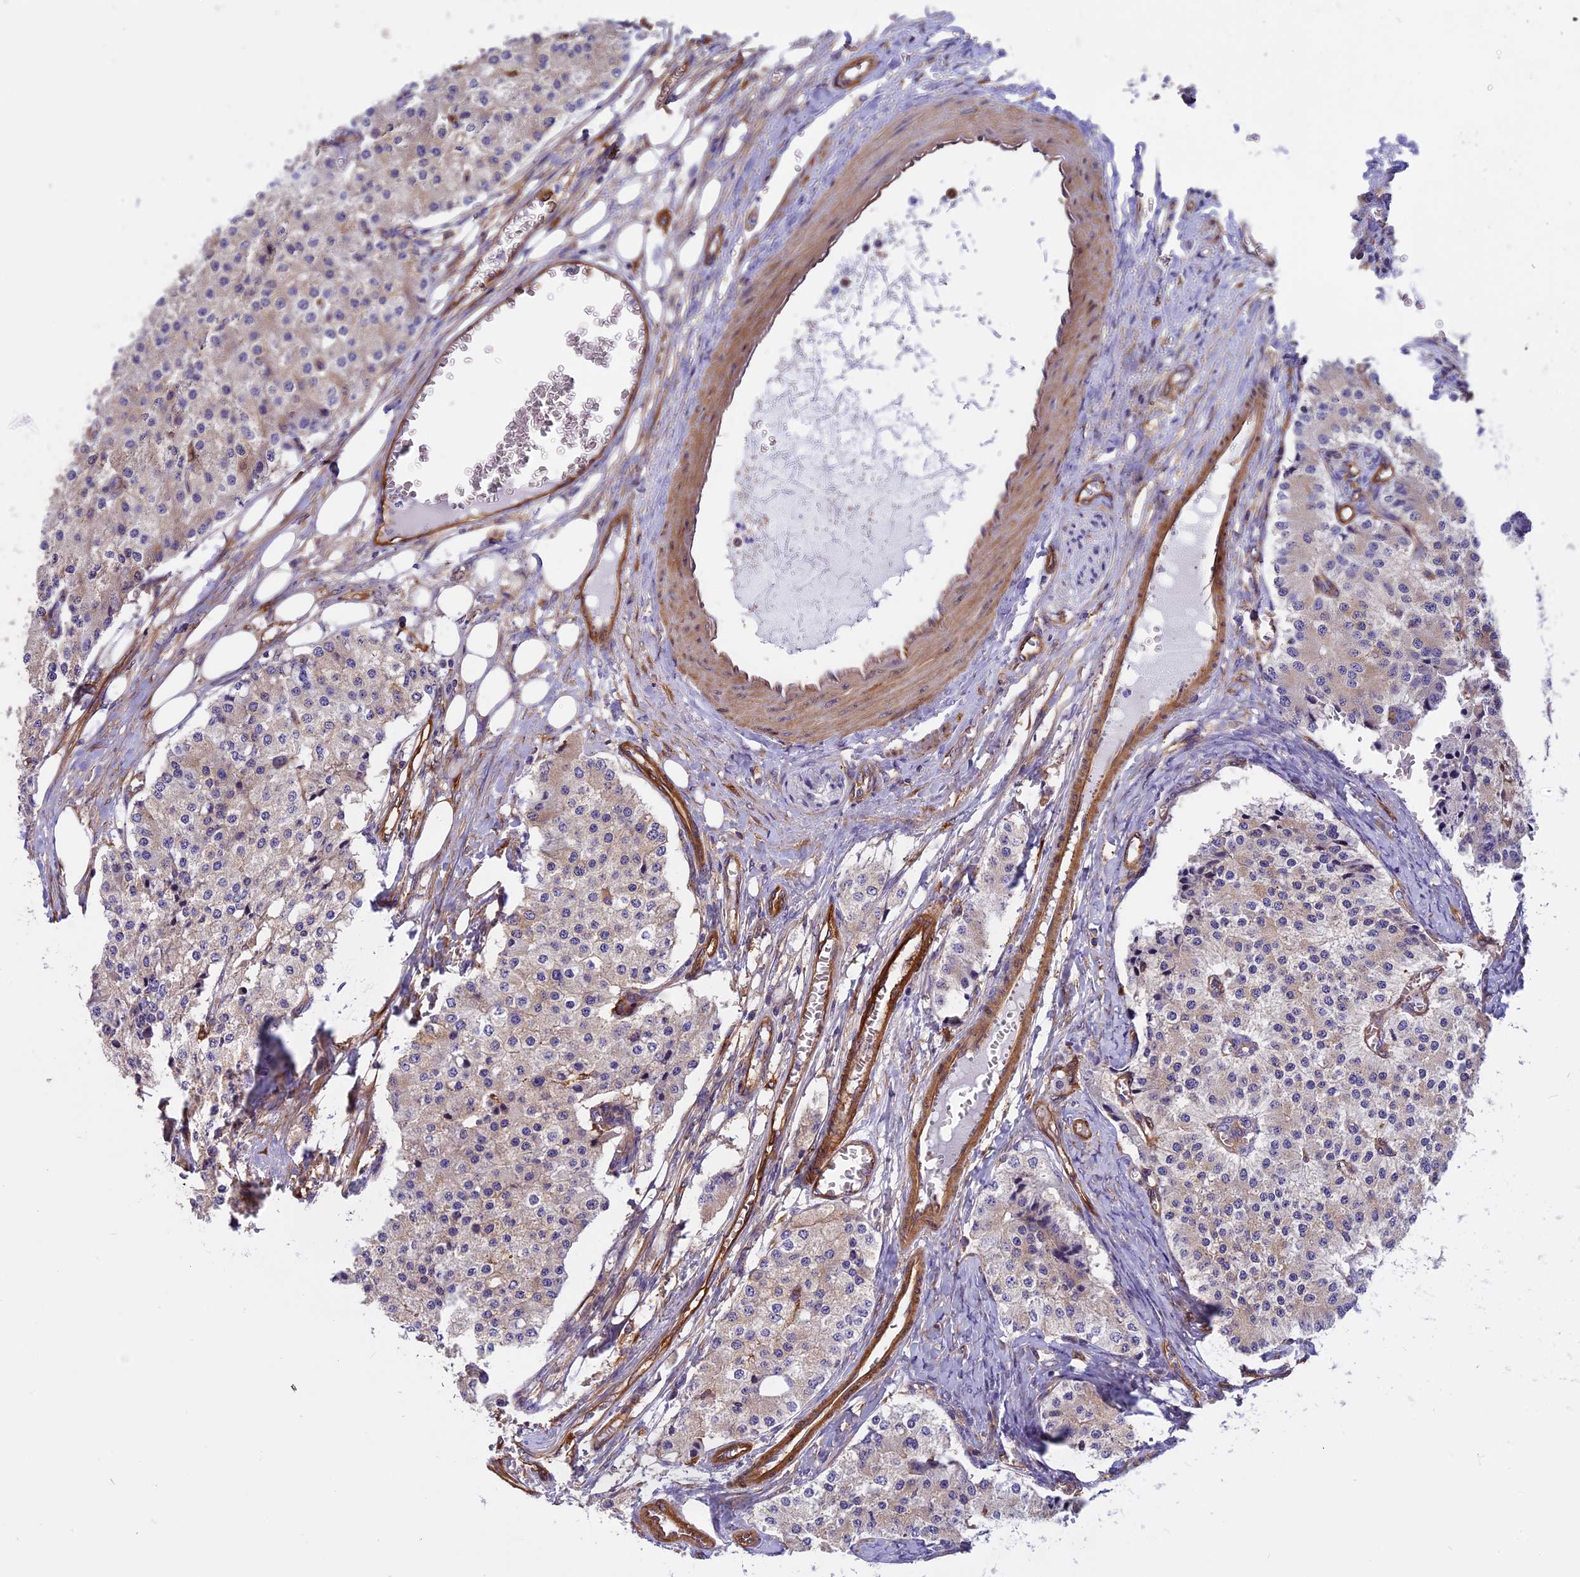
{"staining": {"intensity": "weak", "quantity": "<25%", "location": "cytoplasmic/membranous"}, "tissue": "carcinoid", "cell_type": "Tumor cells", "image_type": "cancer", "snomed": [{"axis": "morphology", "description": "Carcinoid, malignant, NOS"}, {"axis": "topography", "description": "Colon"}], "caption": "The photomicrograph displays no significant positivity in tumor cells of malignant carcinoid.", "gene": "EHBP1L1", "patient": {"sex": "female", "age": 52}}